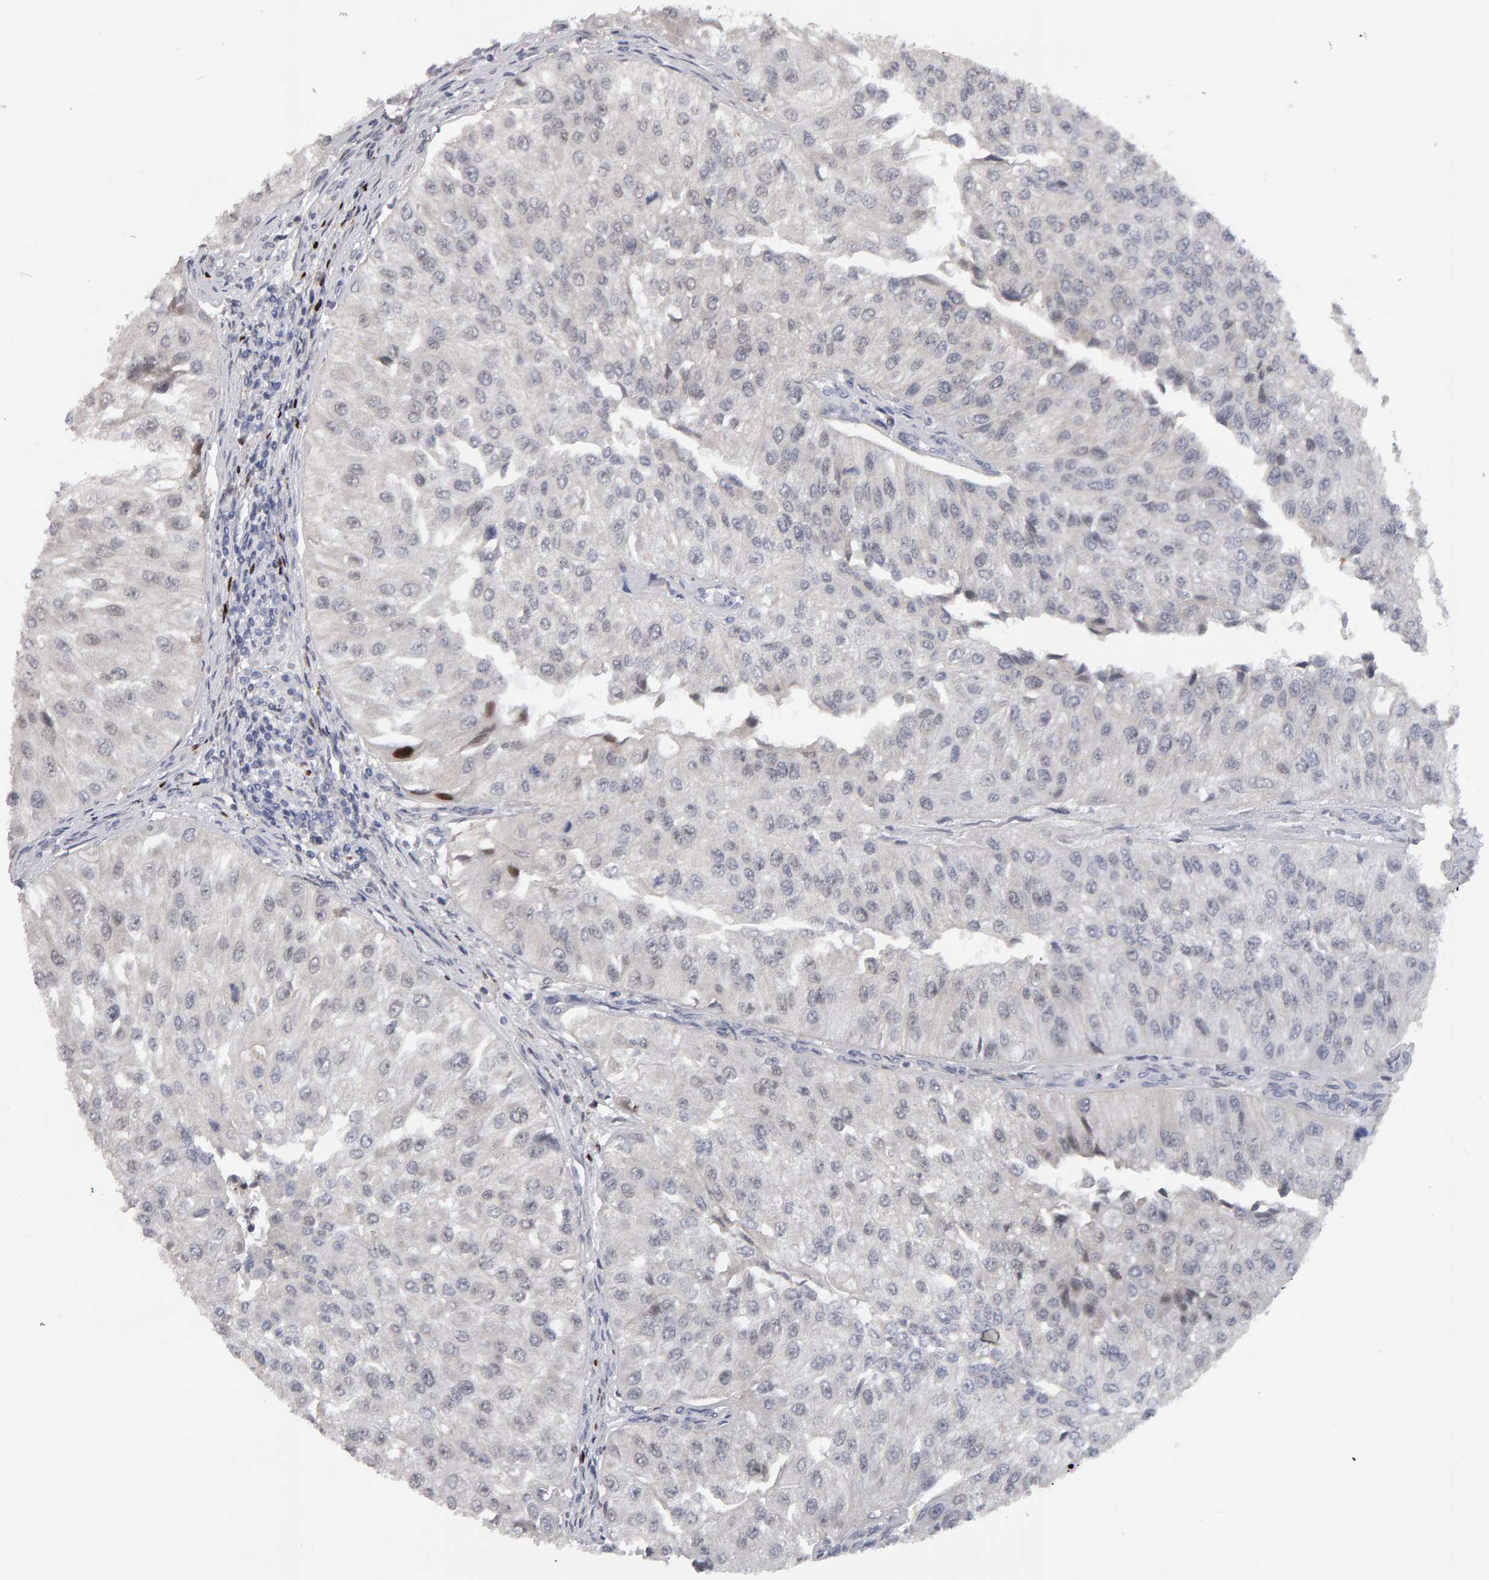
{"staining": {"intensity": "negative", "quantity": "none", "location": "none"}, "tissue": "urothelial cancer", "cell_type": "Tumor cells", "image_type": "cancer", "snomed": [{"axis": "morphology", "description": "Urothelial carcinoma, High grade"}, {"axis": "topography", "description": "Kidney"}, {"axis": "topography", "description": "Urinary bladder"}], "caption": "This is an immunohistochemistry micrograph of human high-grade urothelial carcinoma. There is no positivity in tumor cells.", "gene": "IPO8", "patient": {"sex": "male", "age": 77}}